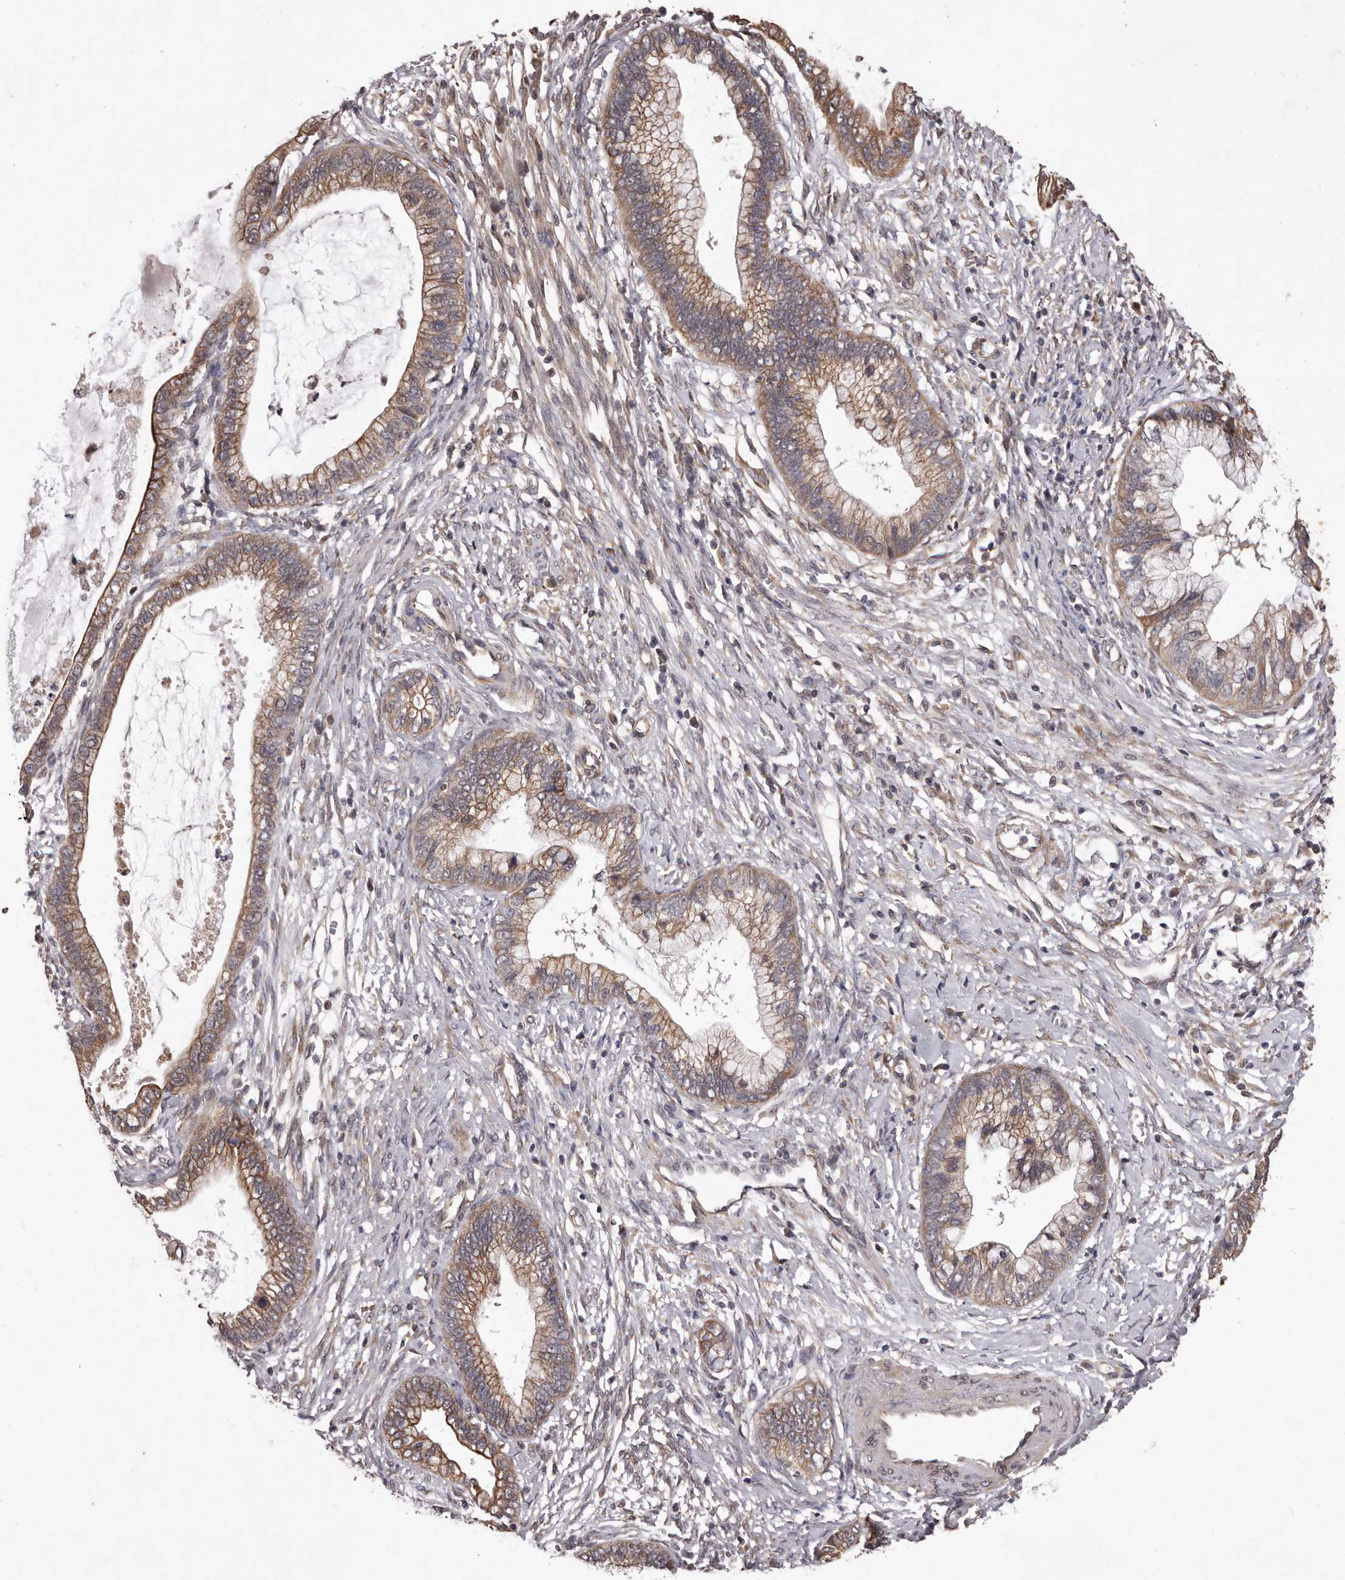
{"staining": {"intensity": "moderate", "quantity": ">75%", "location": "cytoplasmic/membranous"}, "tissue": "cervical cancer", "cell_type": "Tumor cells", "image_type": "cancer", "snomed": [{"axis": "morphology", "description": "Adenocarcinoma, NOS"}, {"axis": "topography", "description": "Cervix"}], "caption": "Human cervical cancer stained for a protein (brown) displays moderate cytoplasmic/membranous positive staining in approximately >75% of tumor cells.", "gene": "CELF3", "patient": {"sex": "female", "age": 44}}